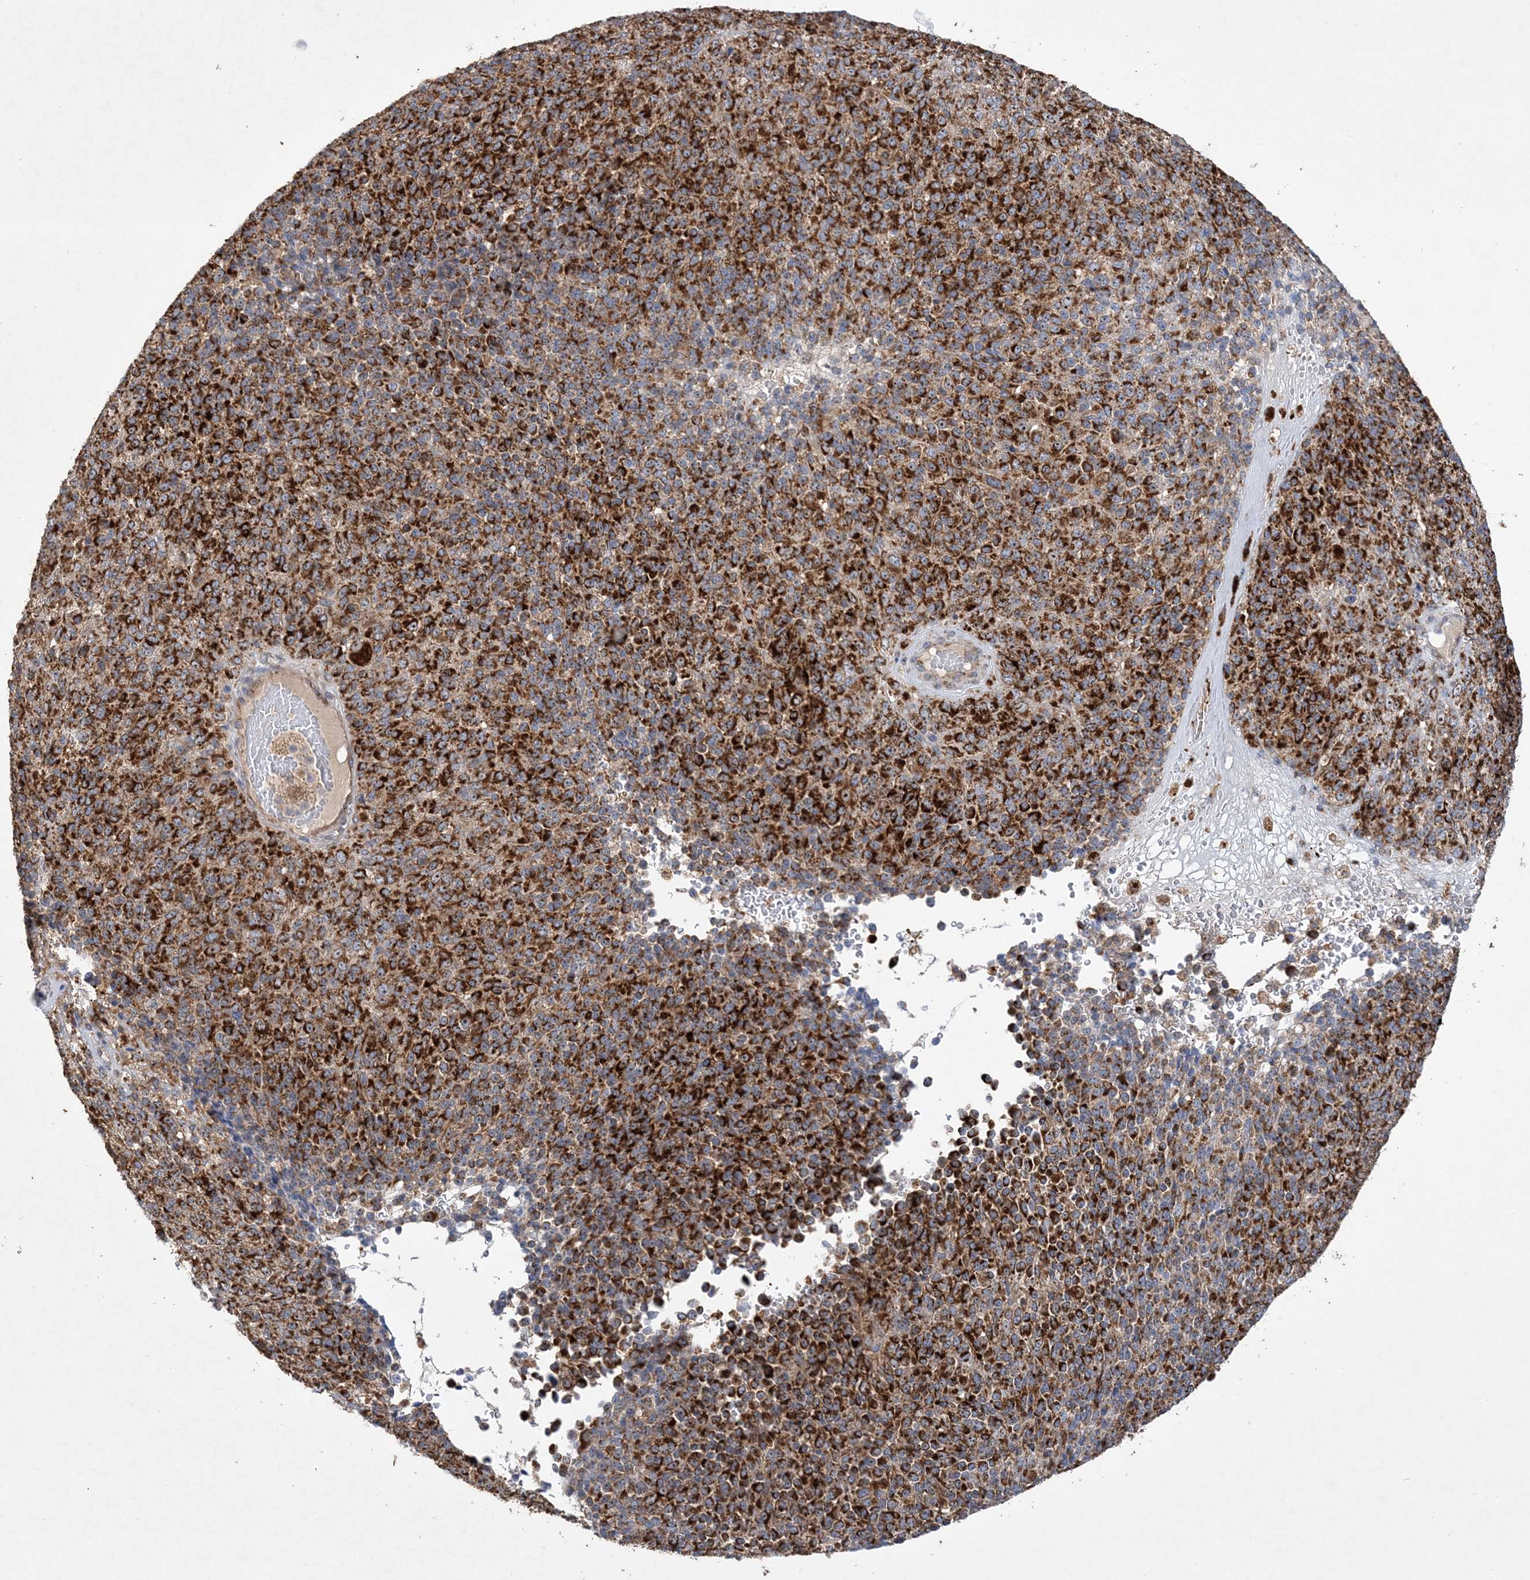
{"staining": {"intensity": "strong", "quantity": ">75%", "location": "cytoplasmic/membranous"}, "tissue": "melanoma", "cell_type": "Tumor cells", "image_type": "cancer", "snomed": [{"axis": "morphology", "description": "Malignant melanoma, Metastatic site"}, {"axis": "topography", "description": "Brain"}], "caption": "About >75% of tumor cells in human malignant melanoma (metastatic site) show strong cytoplasmic/membranous protein expression as visualized by brown immunohistochemical staining.", "gene": "FEZ2", "patient": {"sex": "female", "age": 56}}